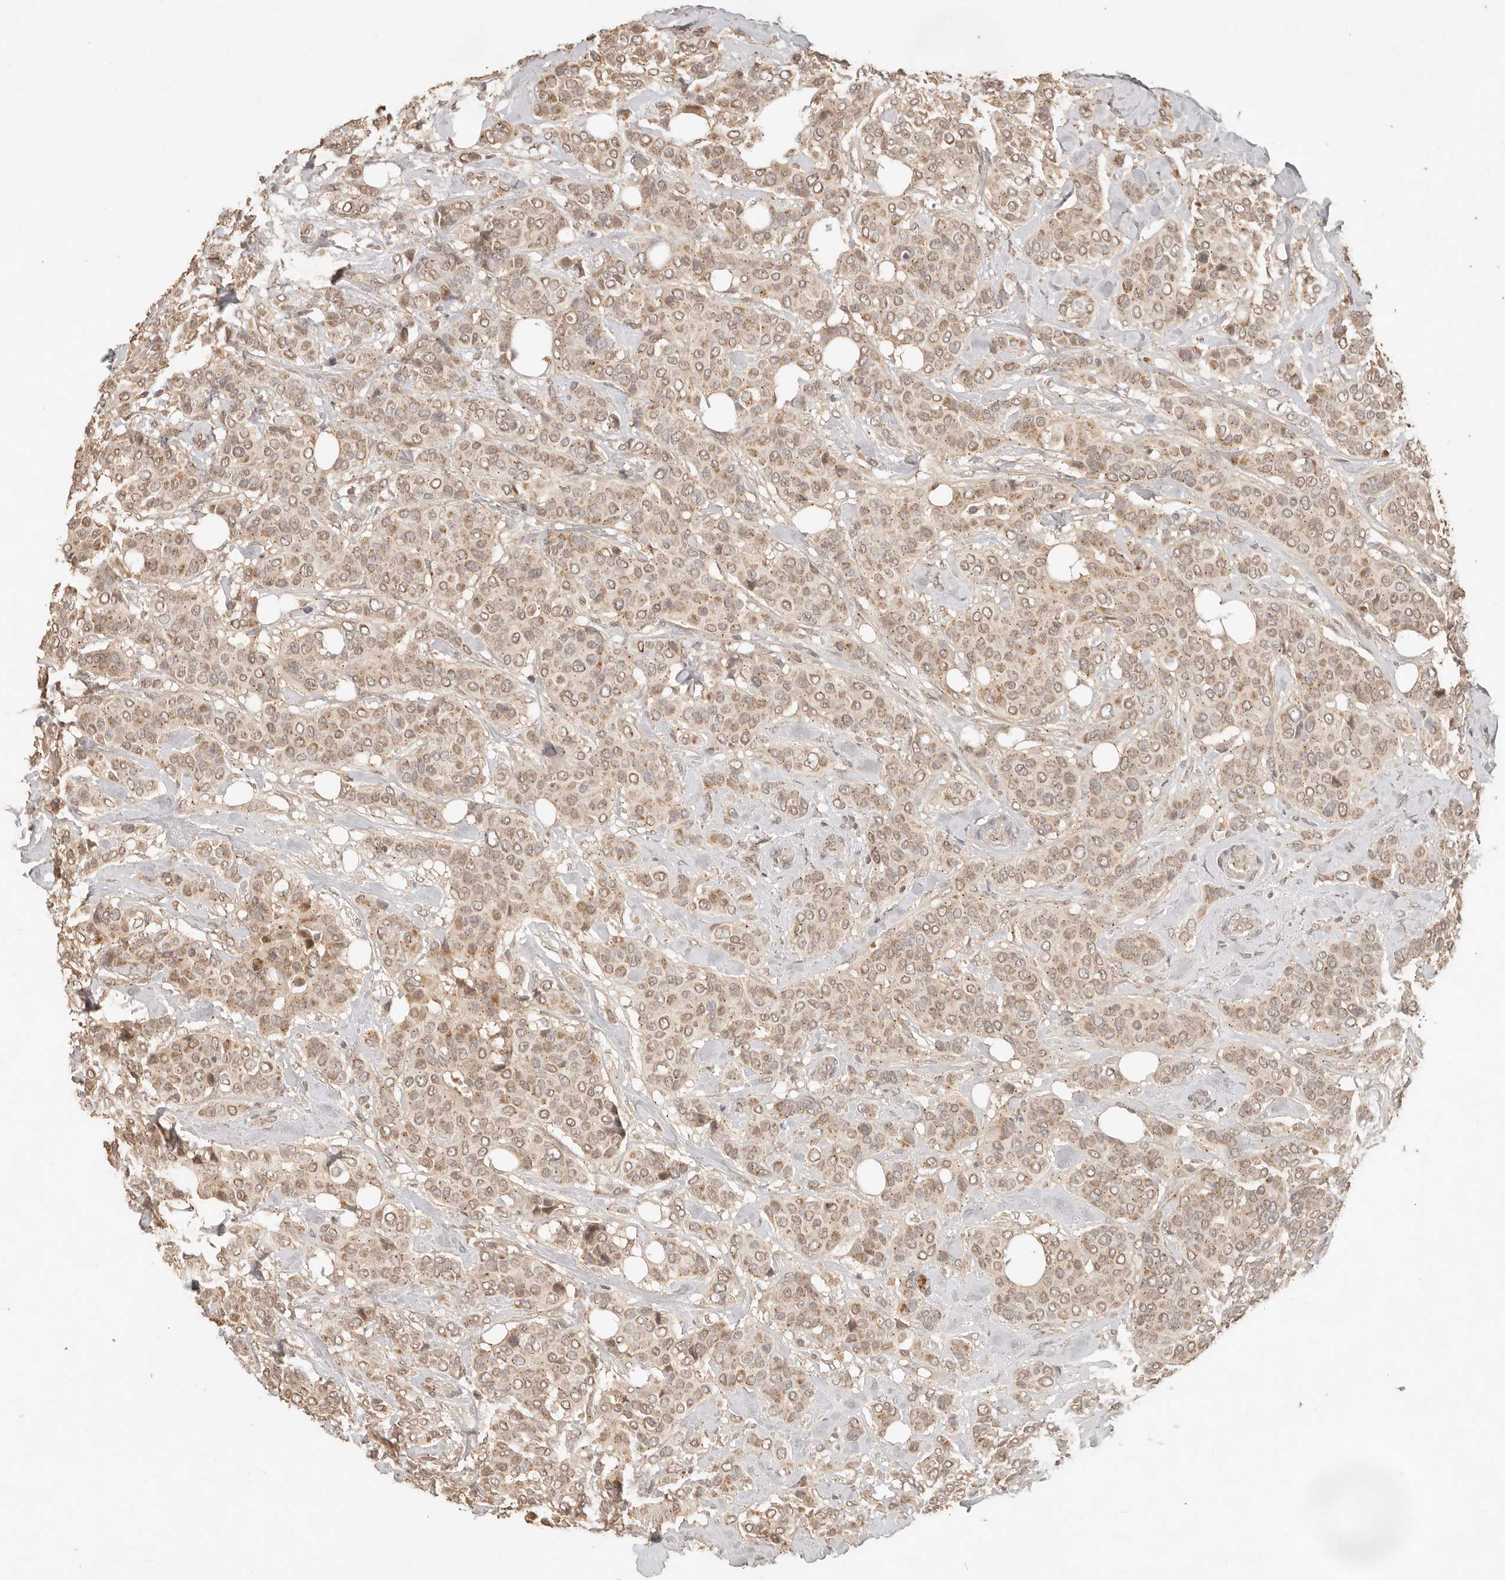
{"staining": {"intensity": "weak", "quantity": ">75%", "location": "cytoplasmic/membranous,nuclear"}, "tissue": "breast cancer", "cell_type": "Tumor cells", "image_type": "cancer", "snomed": [{"axis": "morphology", "description": "Lobular carcinoma"}, {"axis": "topography", "description": "Breast"}], "caption": "Breast cancer (lobular carcinoma) tissue demonstrates weak cytoplasmic/membranous and nuclear positivity in approximately >75% of tumor cells", "gene": "LMO4", "patient": {"sex": "female", "age": 51}}